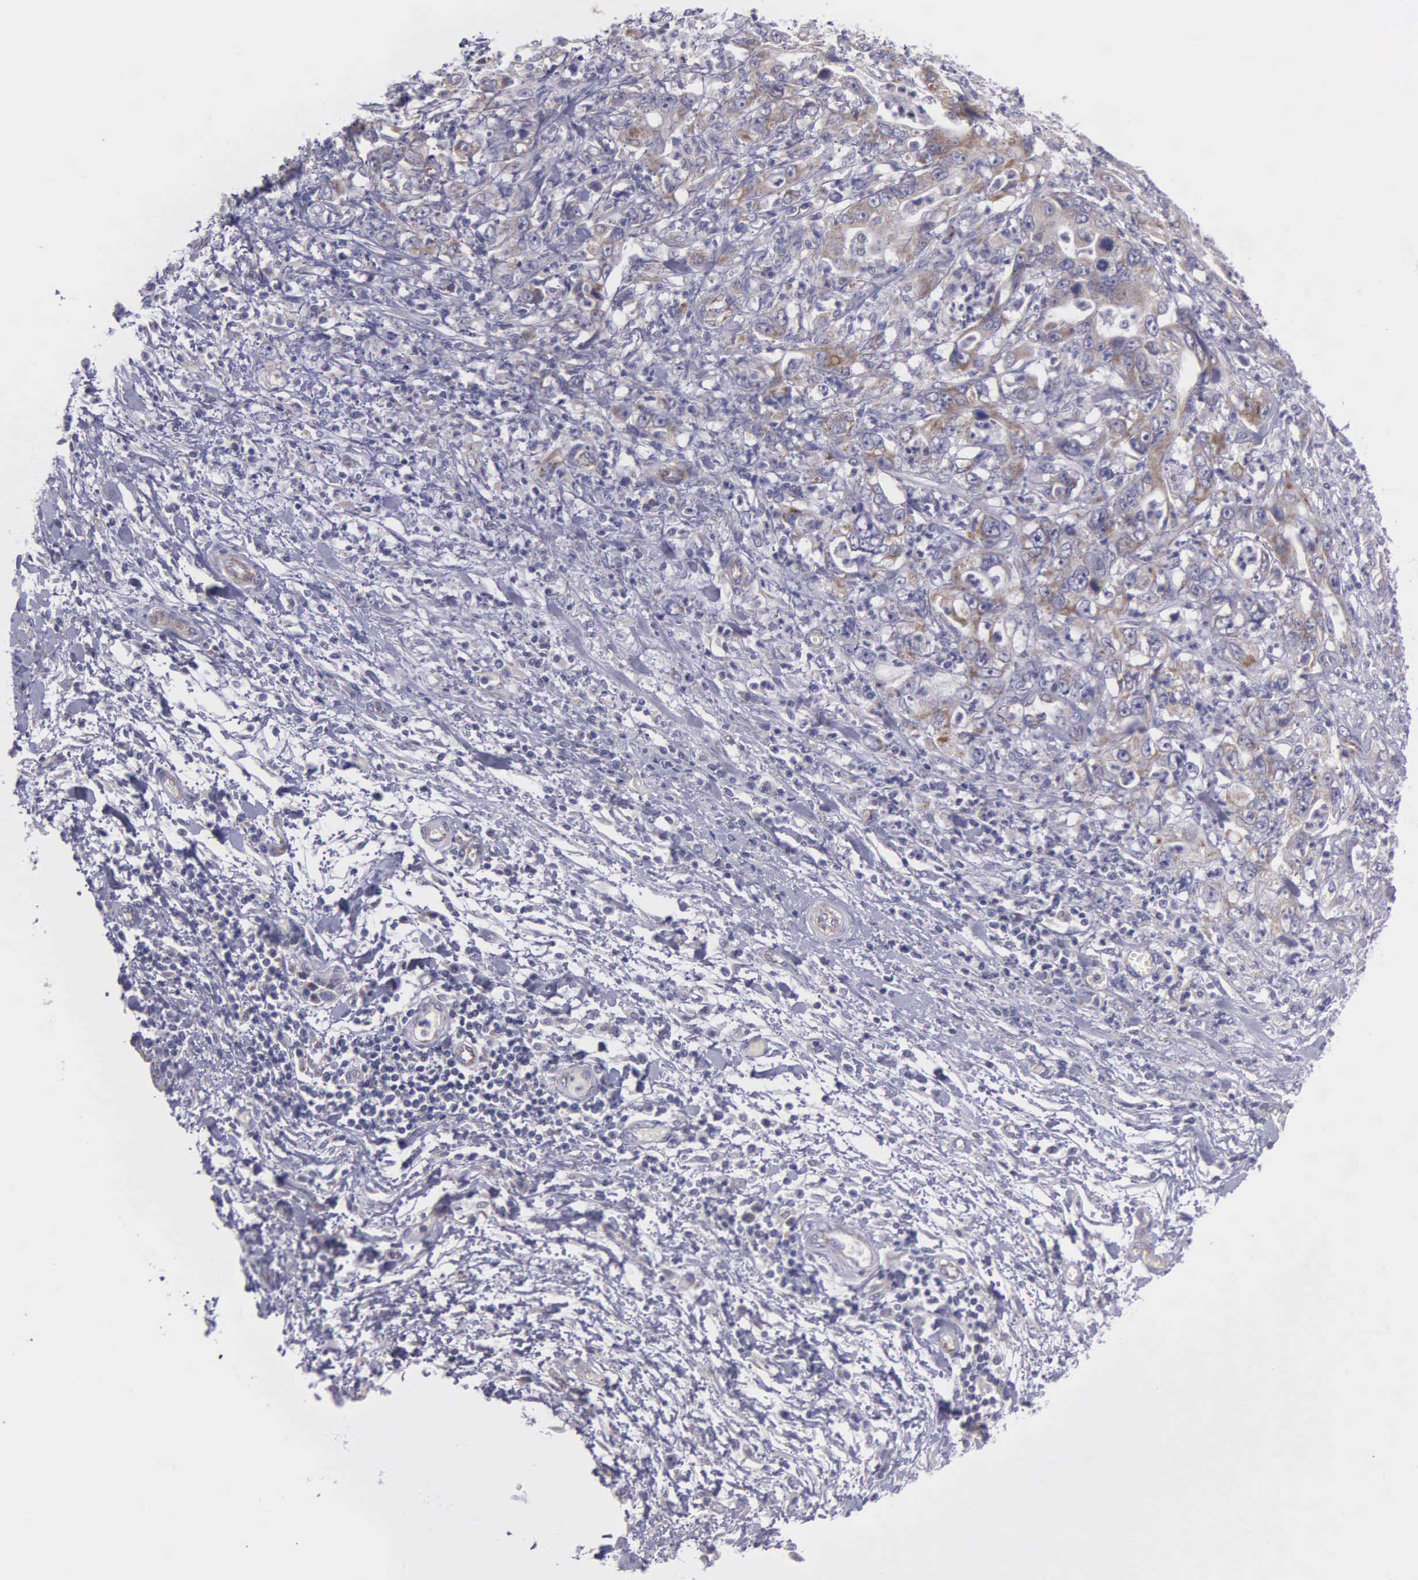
{"staining": {"intensity": "weak", "quantity": ">75%", "location": "cytoplasmic/membranous"}, "tissue": "stomach cancer", "cell_type": "Tumor cells", "image_type": "cancer", "snomed": [{"axis": "morphology", "description": "Adenocarcinoma, NOS"}, {"axis": "topography", "description": "Pancreas"}, {"axis": "topography", "description": "Stomach, upper"}], "caption": "Stomach adenocarcinoma stained with a brown dye displays weak cytoplasmic/membranous positive positivity in approximately >75% of tumor cells.", "gene": "SYNJ2BP", "patient": {"sex": "male", "age": 77}}